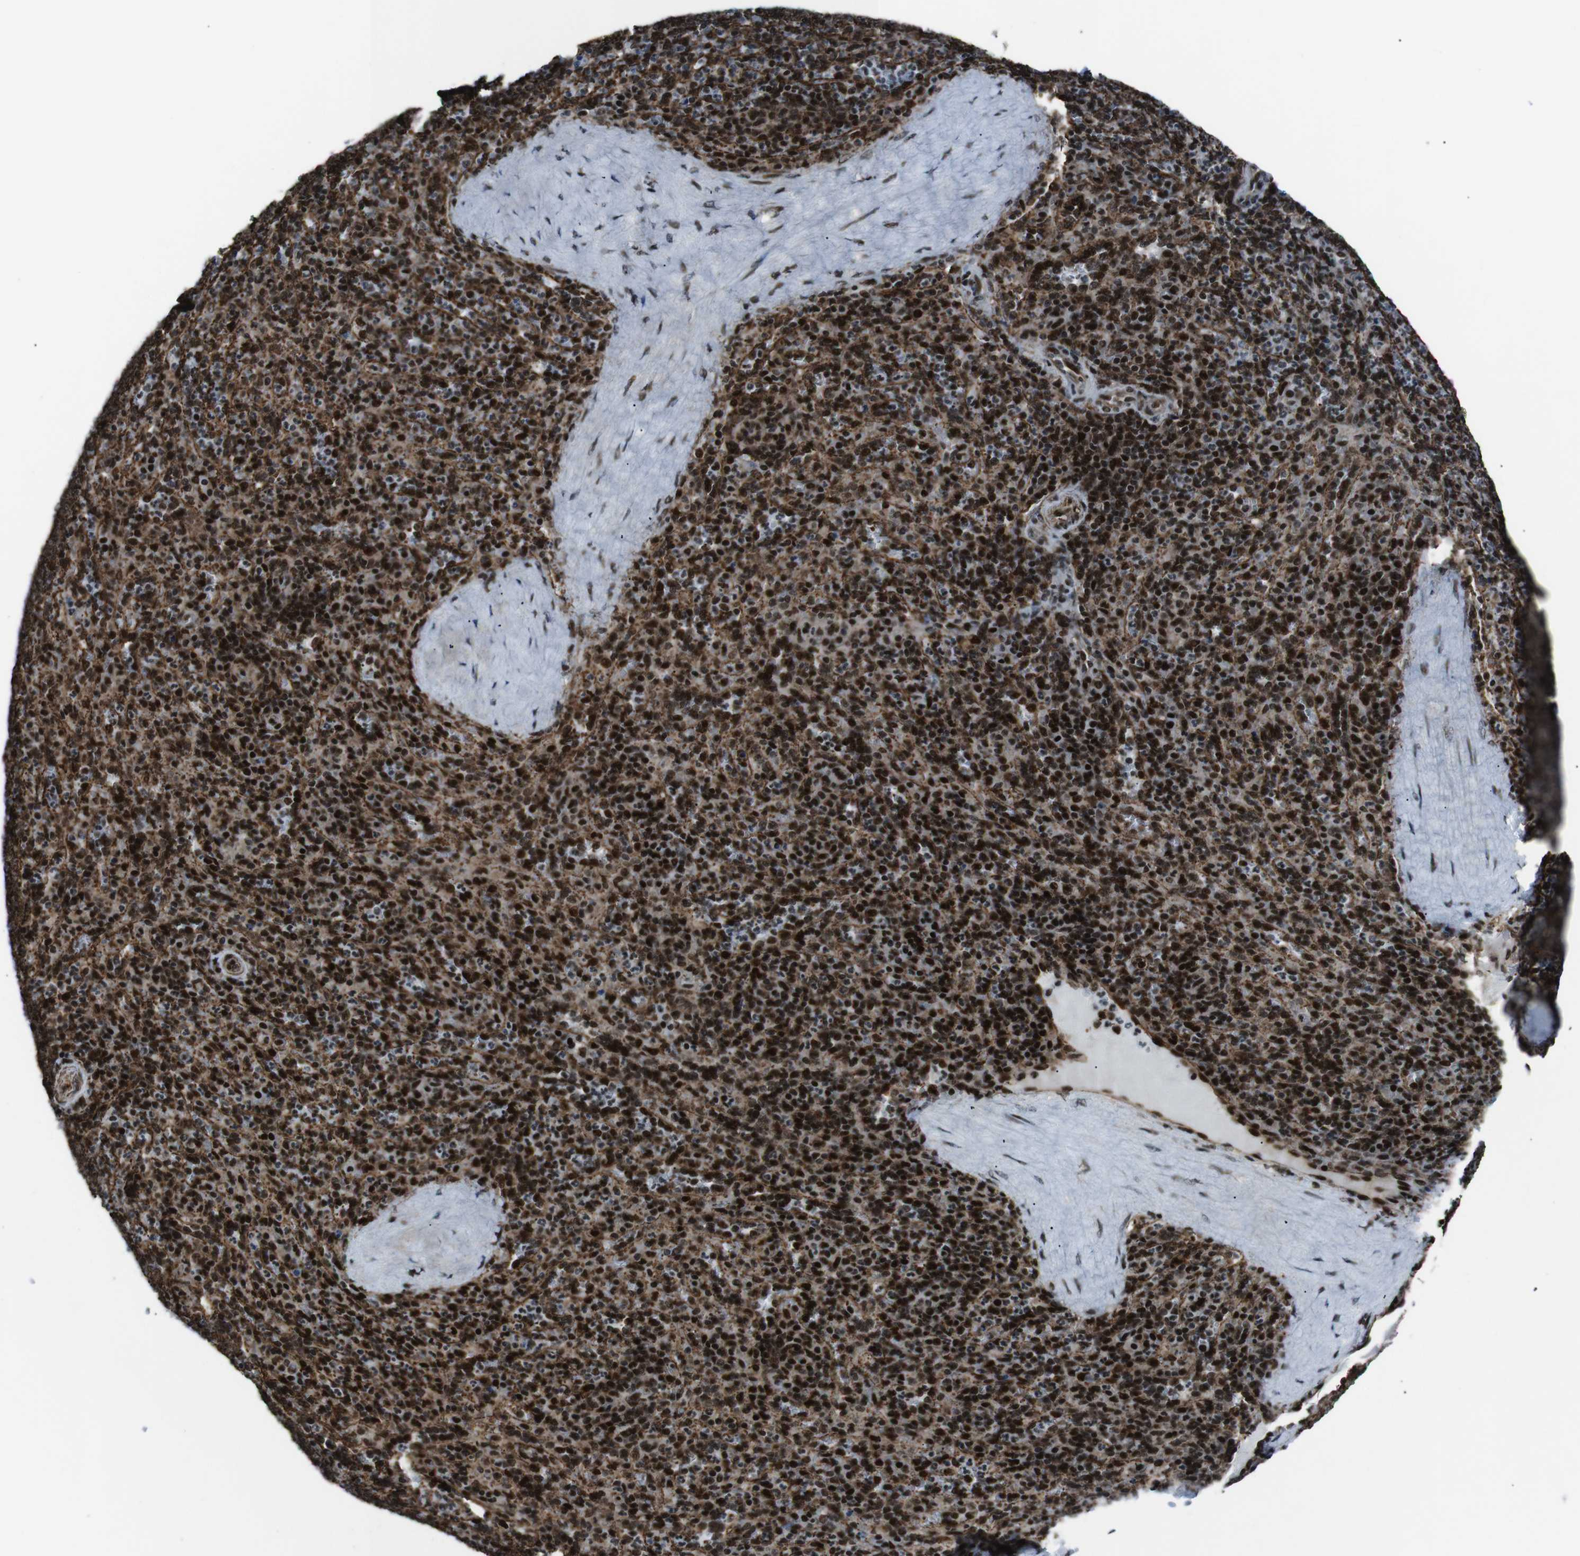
{"staining": {"intensity": "strong", "quantity": ">75%", "location": "cytoplasmic/membranous,nuclear"}, "tissue": "spleen", "cell_type": "Cells in red pulp", "image_type": "normal", "snomed": [{"axis": "morphology", "description": "Normal tissue, NOS"}, {"axis": "topography", "description": "Spleen"}], "caption": "This micrograph reveals IHC staining of benign human spleen, with high strong cytoplasmic/membranous,nuclear expression in about >75% of cells in red pulp.", "gene": "HNRNPU", "patient": {"sex": "male", "age": 36}}